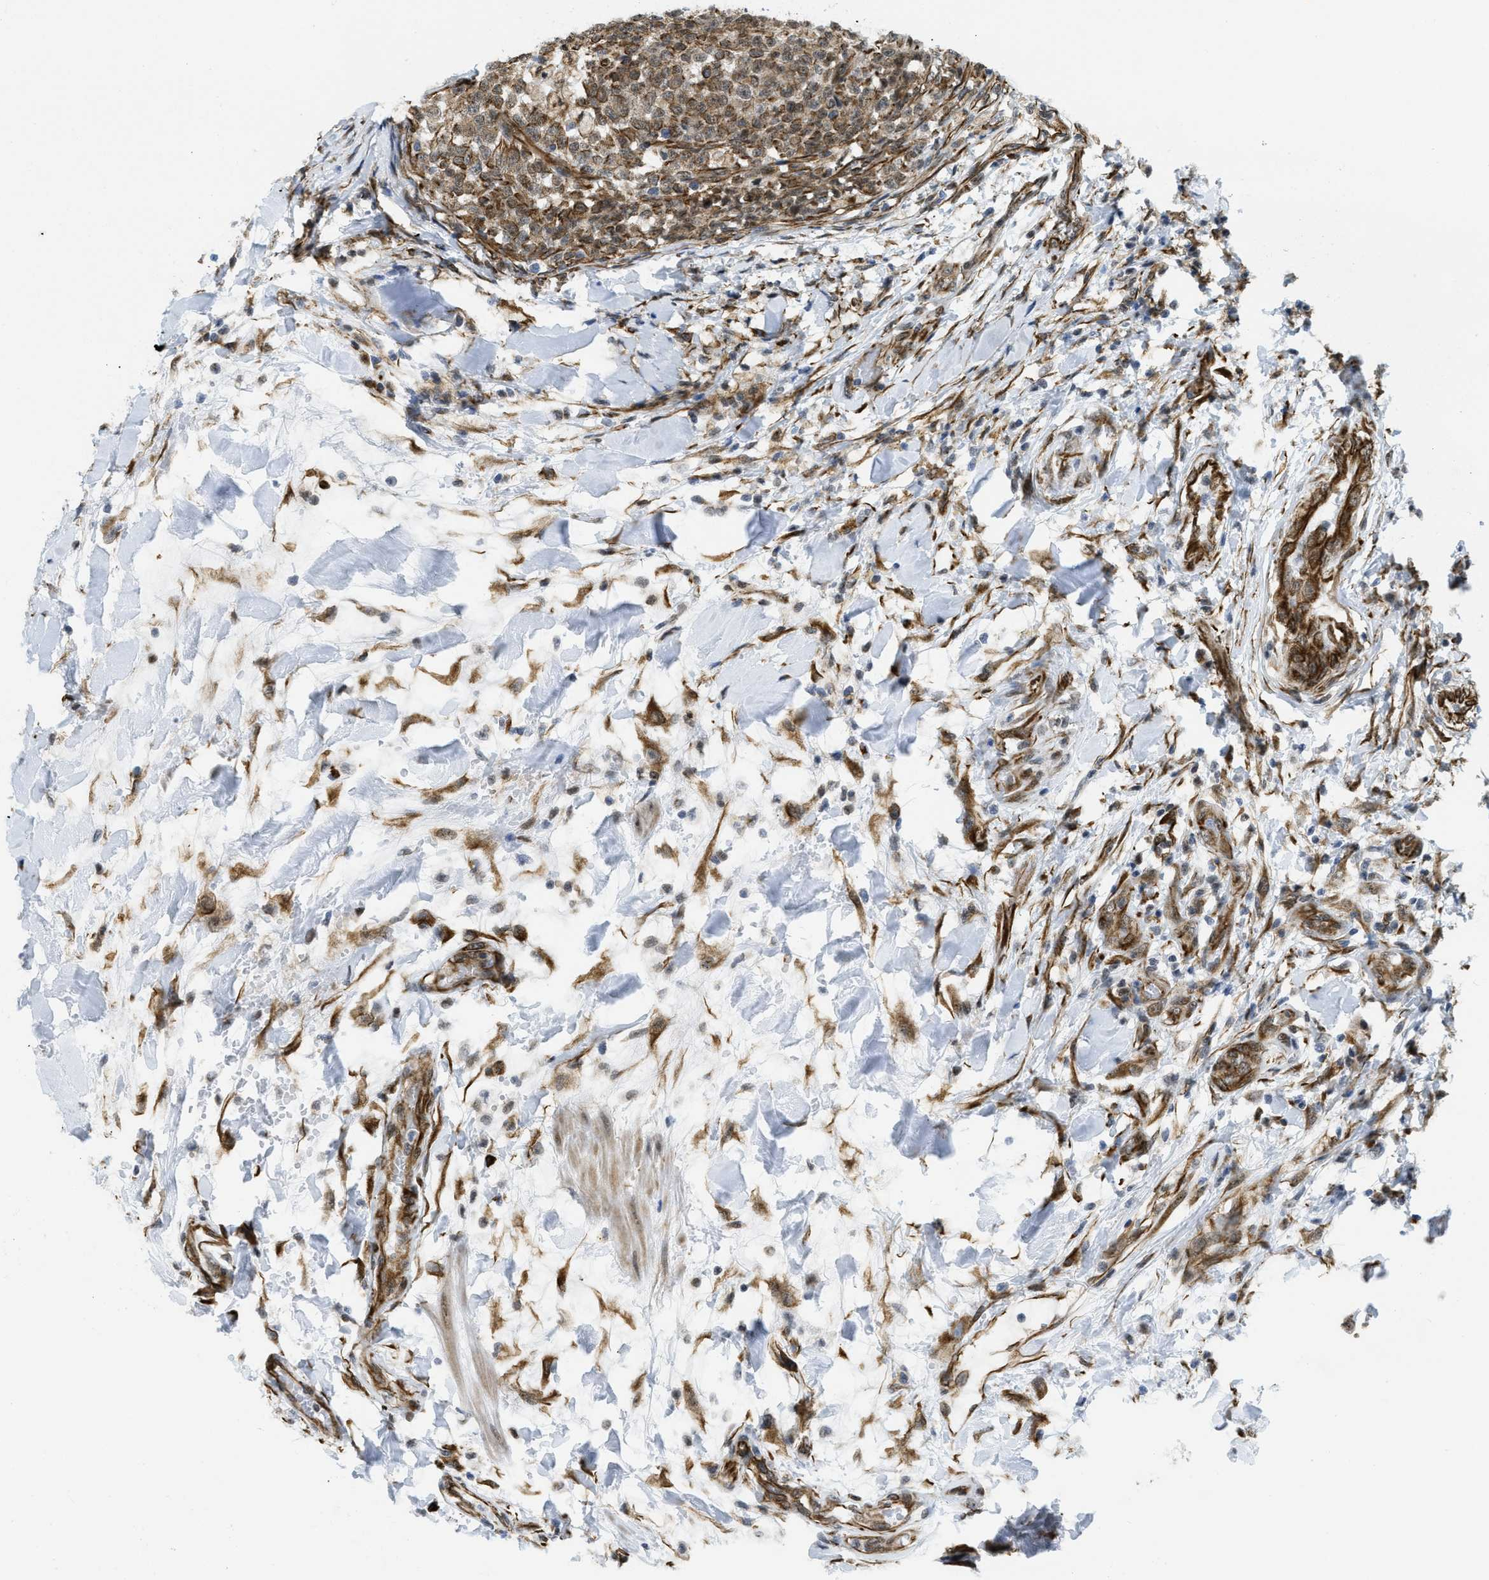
{"staining": {"intensity": "moderate", "quantity": ">75%", "location": "nuclear"}, "tissue": "testis cancer", "cell_type": "Tumor cells", "image_type": "cancer", "snomed": [{"axis": "morphology", "description": "Seminoma, NOS"}, {"axis": "topography", "description": "Testis"}], "caption": "Testis cancer tissue exhibits moderate nuclear staining in approximately >75% of tumor cells", "gene": "LRRC8B", "patient": {"sex": "male", "age": 59}}